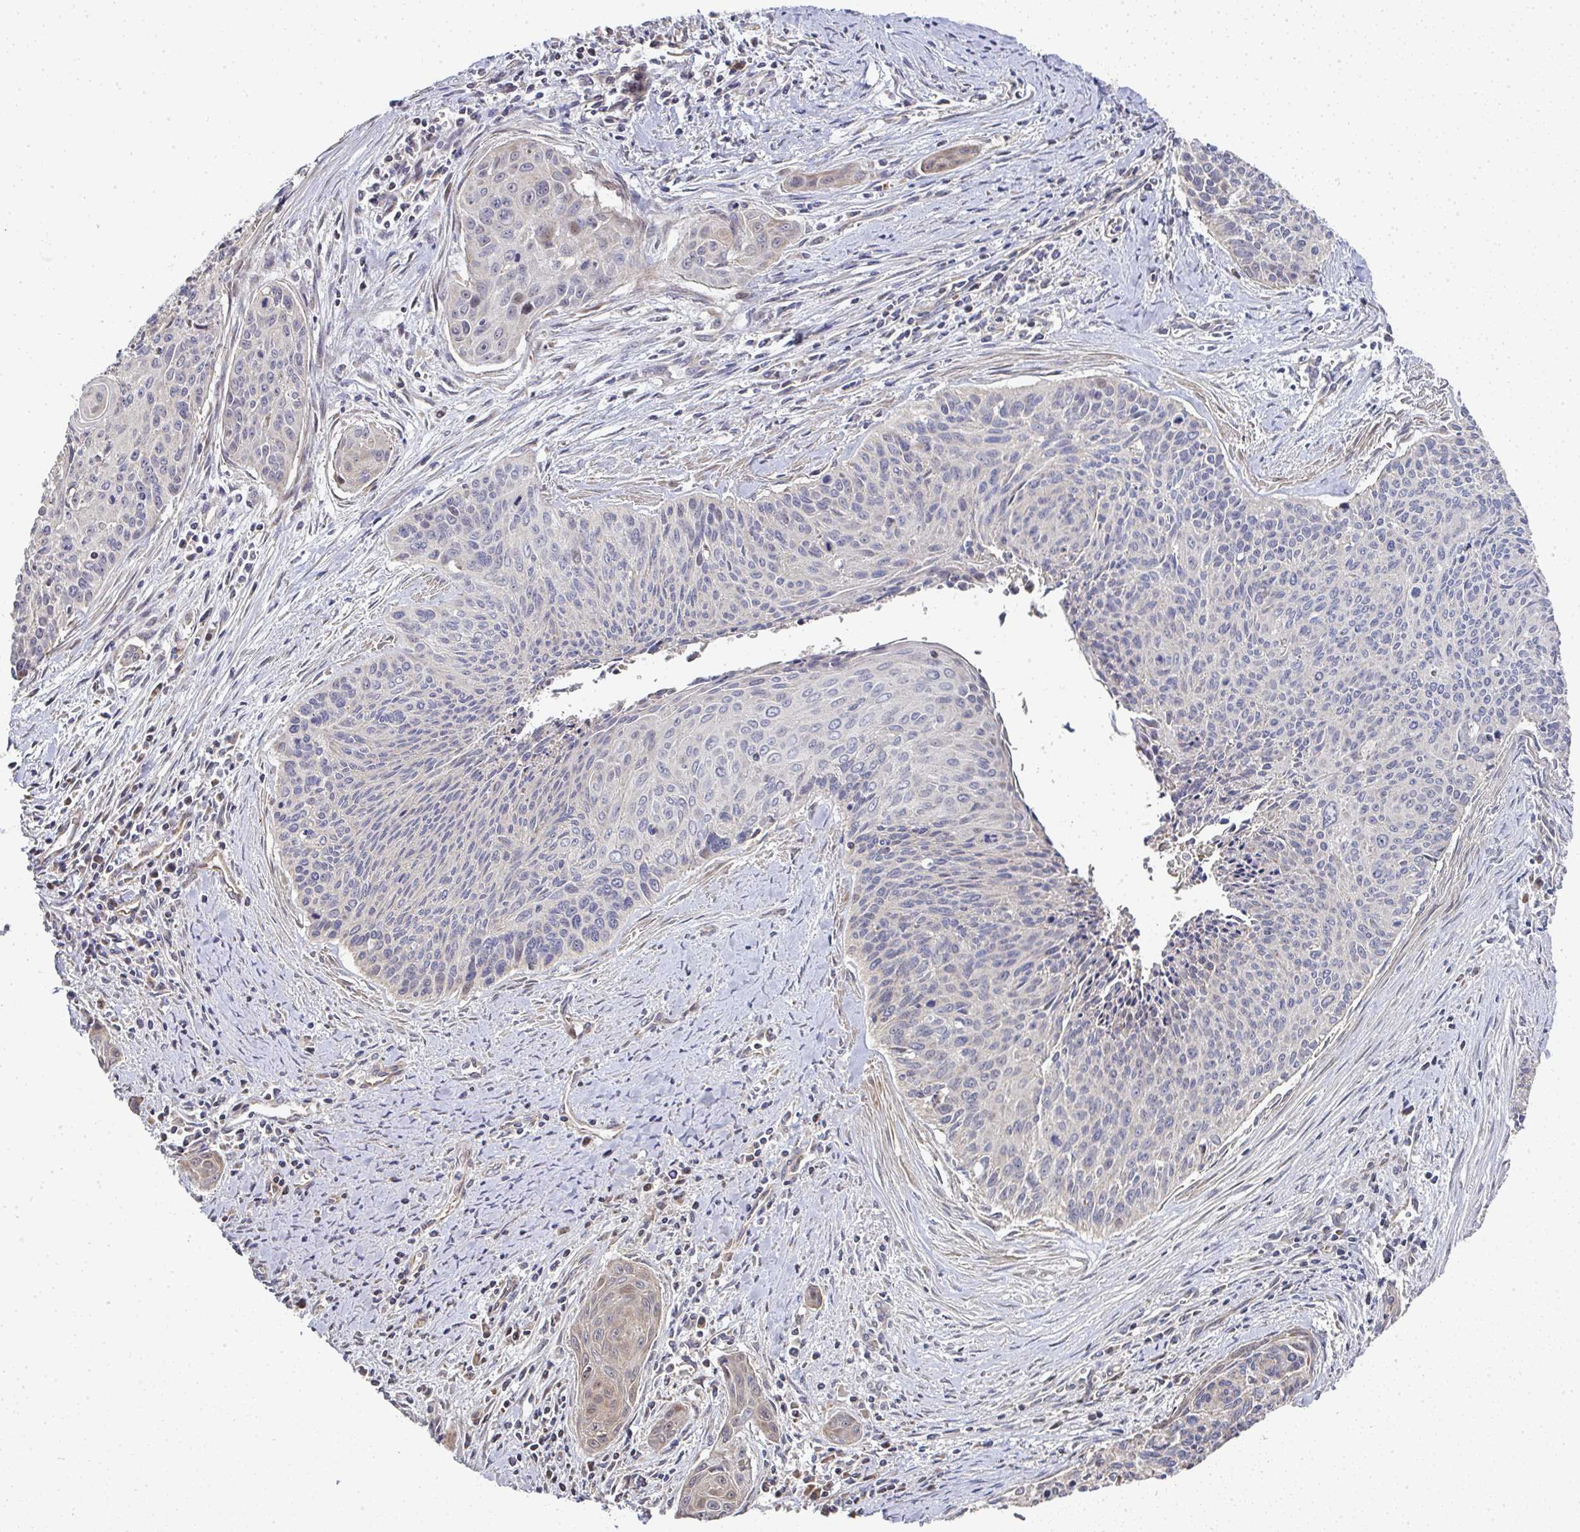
{"staining": {"intensity": "weak", "quantity": "<25%", "location": "cytoplasmic/membranous"}, "tissue": "cervical cancer", "cell_type": "Tumor cells", "image_type": "cancer", "snomed": [{"axis": "morphology", "description": "Squamous cell carcinoma, NOS"}, {"axis": "topography", "description": "Cervix"}], "caption": "High power microscopy image of an IHC micrograph of cervical cancer, revealing no significant staining in tumor cells. The staining was performed using DAB (3,3'-diaminobenzidine) to visualize the protein expression in brown, while the nuclei were stained in blue with hematoxylin (Magnification: 20x).", "gene": "AGTPBP1", "patient": {"sex": "female", "age": 55}}